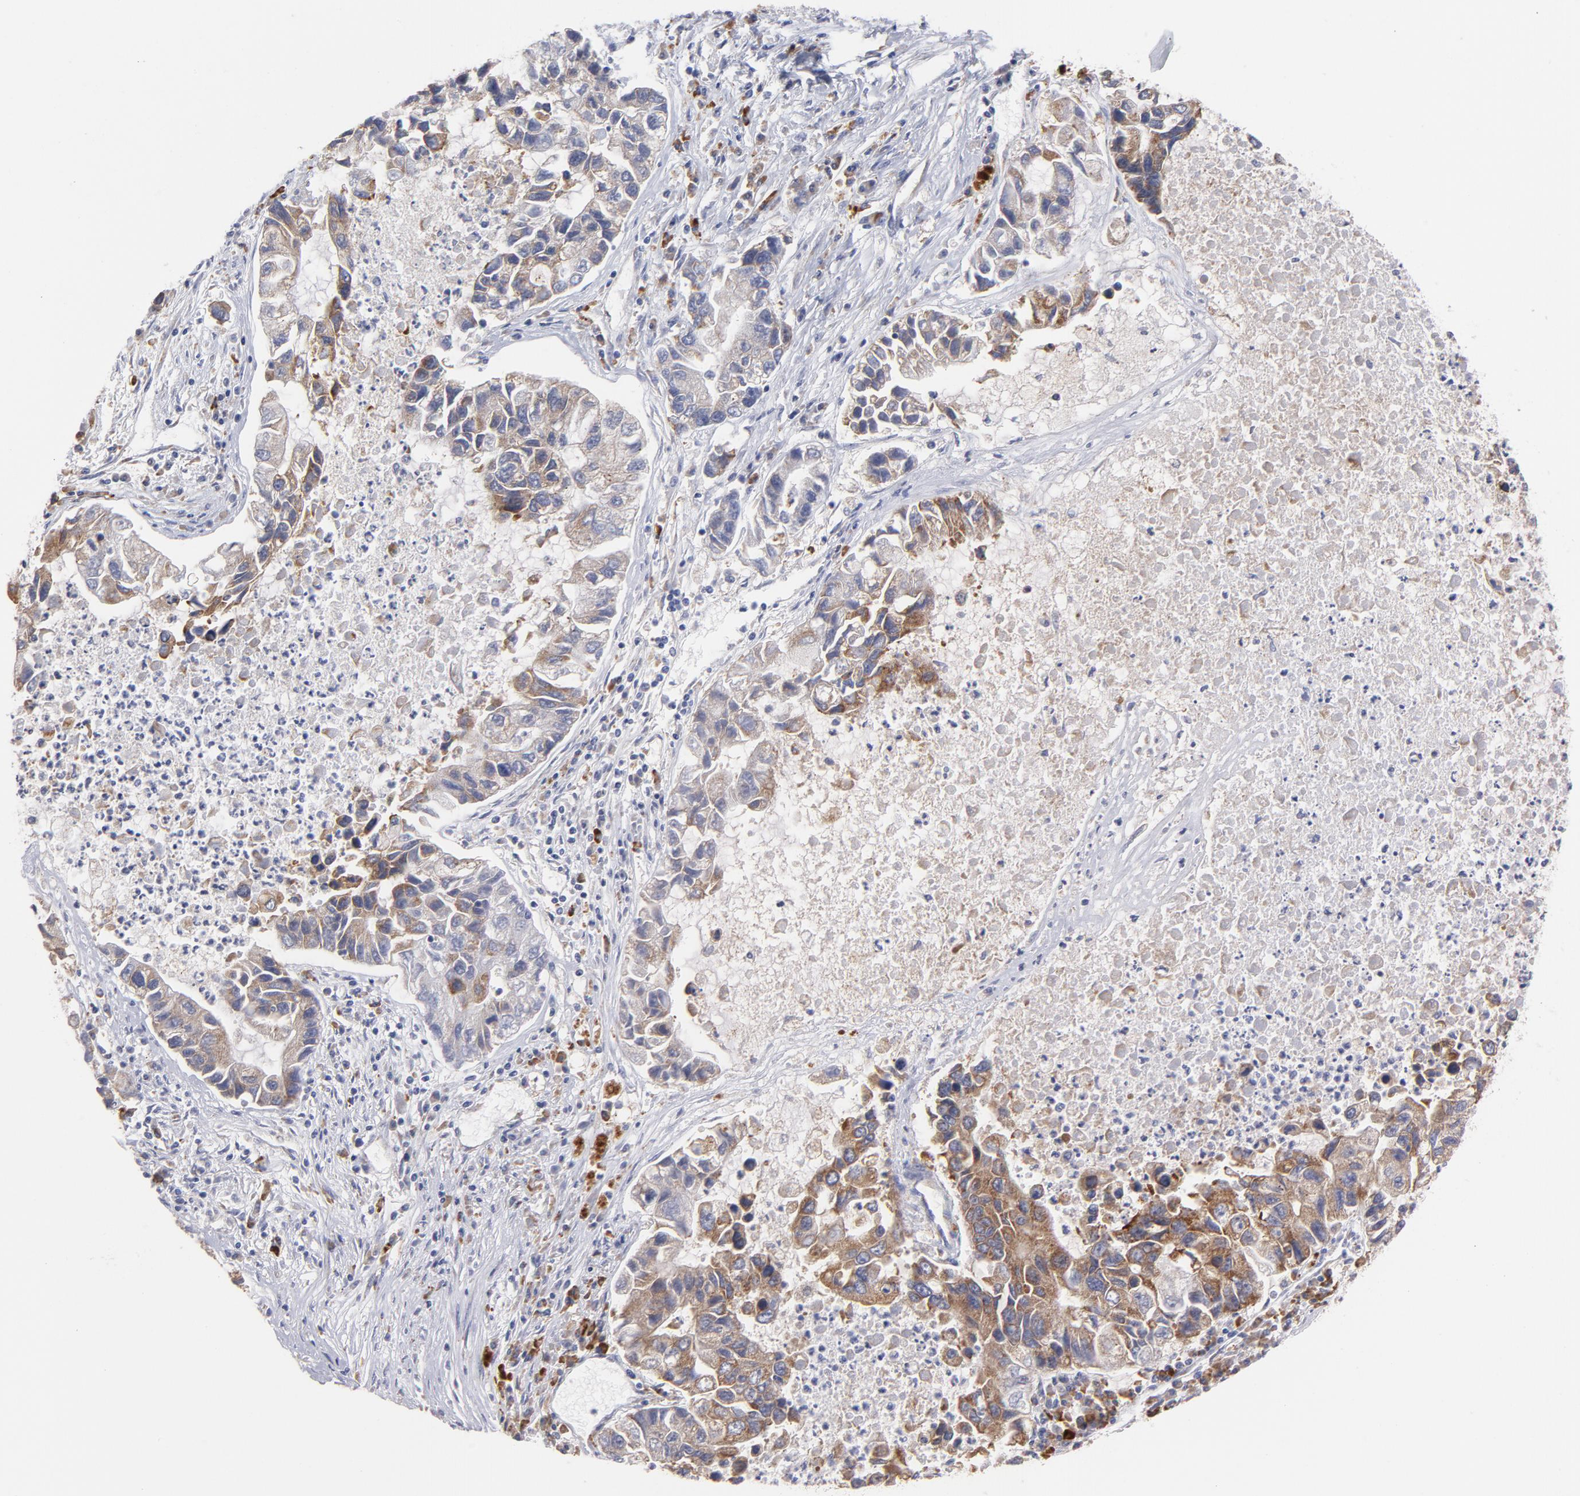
{"staining": {"intensity": "moderate", "quantity": "<25%", "location": "cytoplasmic/membranous"}, "tissue": "lung cancer", "cell_type": "Tumor cells", "image_type": "cancer", "snomed": [{"axis": "morphology", "description": "Adenocarcinoma, NOS"}, {"axis": "topography", "description": "Lung"}], "caption": "This micrograph reveals immunohistochemistry (IHC) staining of human lung cancer (adenocarcinoma), with low moderate cytoplasmic/membranous staining in approximately <25% of tumor cells.", "gene": "RAPGEF3", "patient": {"sex": "female", "age": 51}}